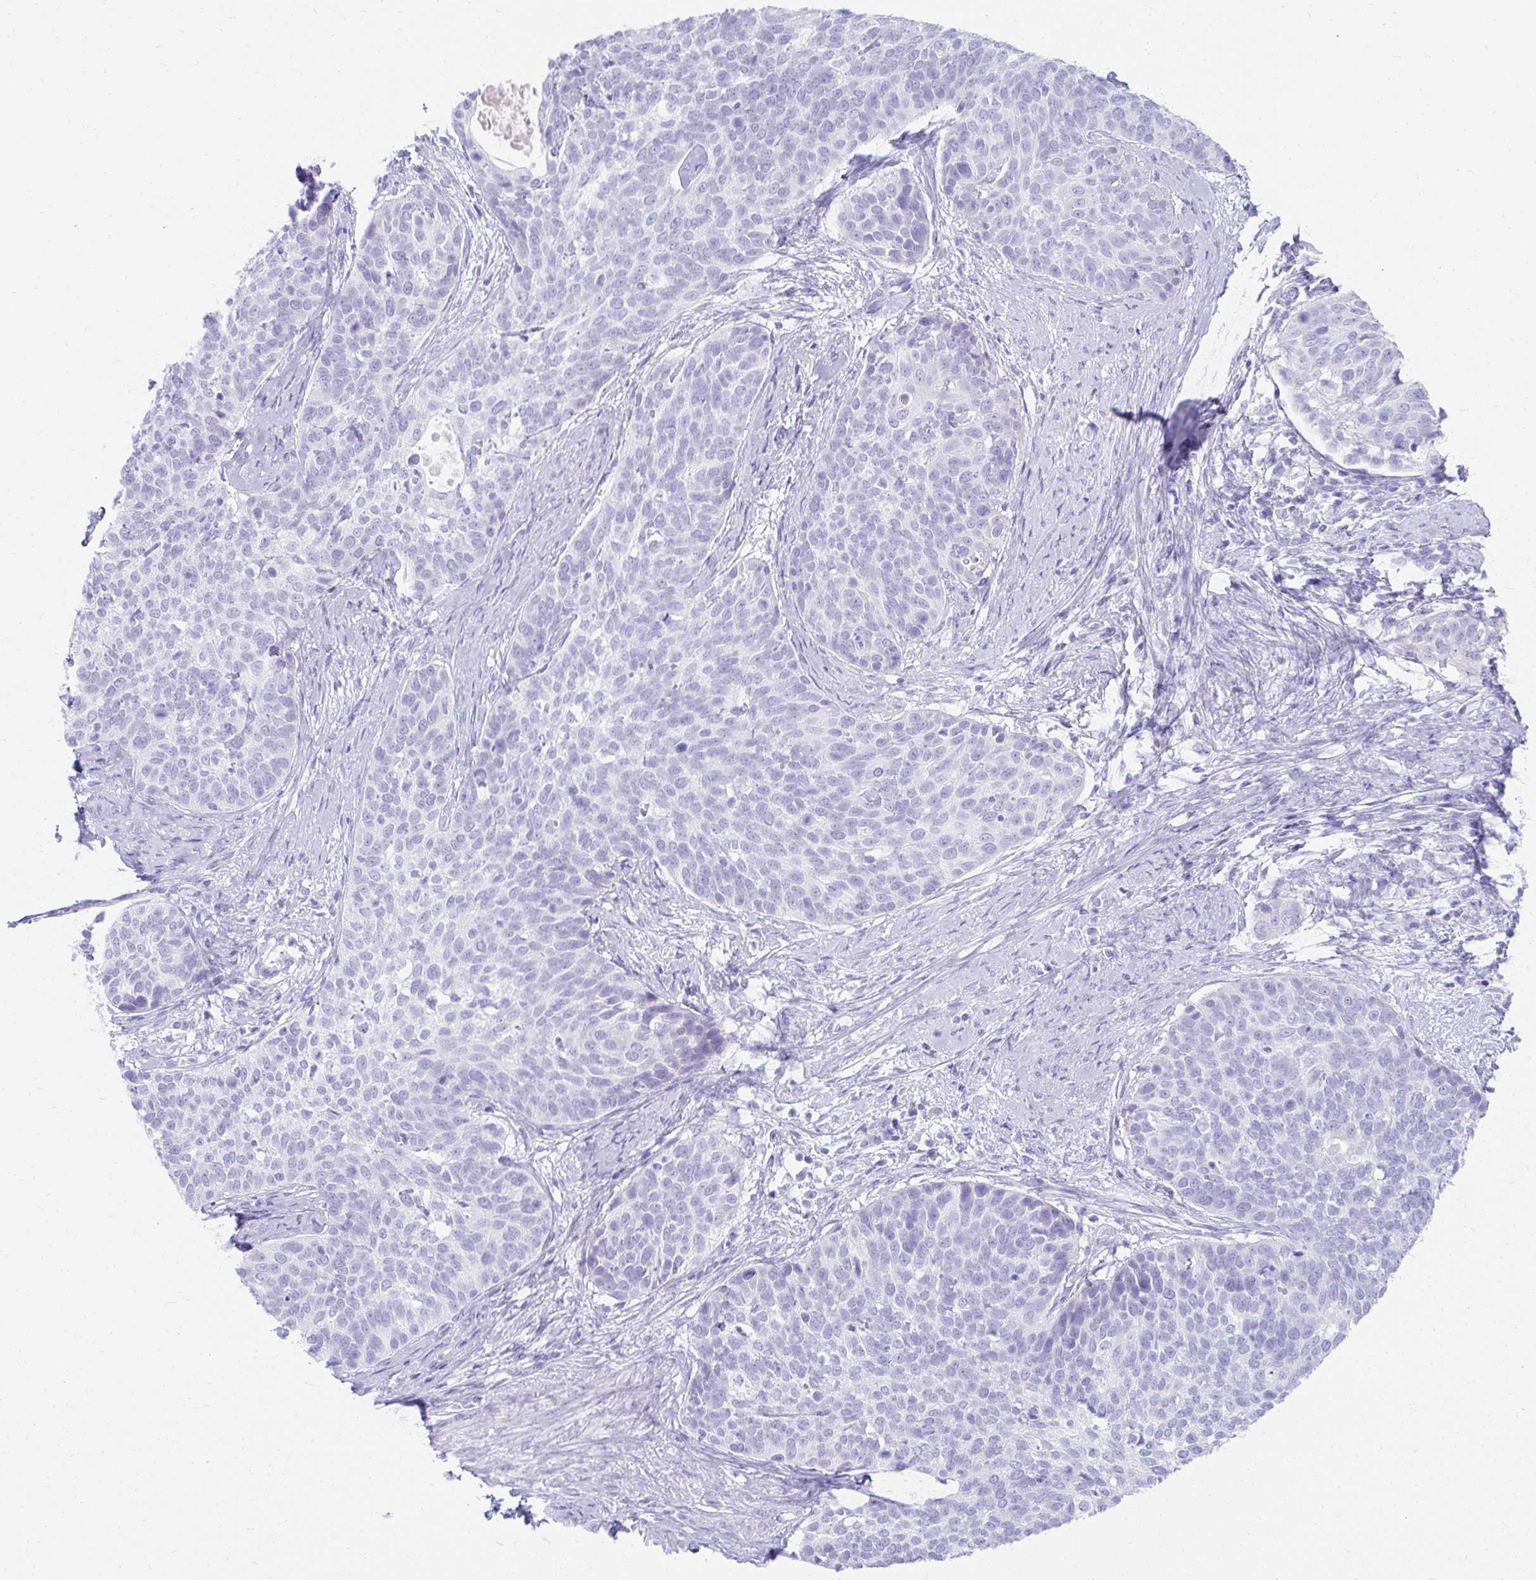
{"staining": {"intensity": "negative", "quantity": "none", "location": "none"}, "tissue": "cervical cancer", "cell_type": "Tumor cells", "image_type": "cancer", "snomed": [{"axis": "morphology", "description": "Squamous cell carcinoma, NOS"}, {"axis": "topography", "description": "Cervix"}], "caption": "This is an immunohistochemistry (IHC) micrograph of human cervical squamous cell carcinoma. There is no staining in tumor cells.", "gene": "TNNT1", "patient": {"sex": "female", "age": 69}}